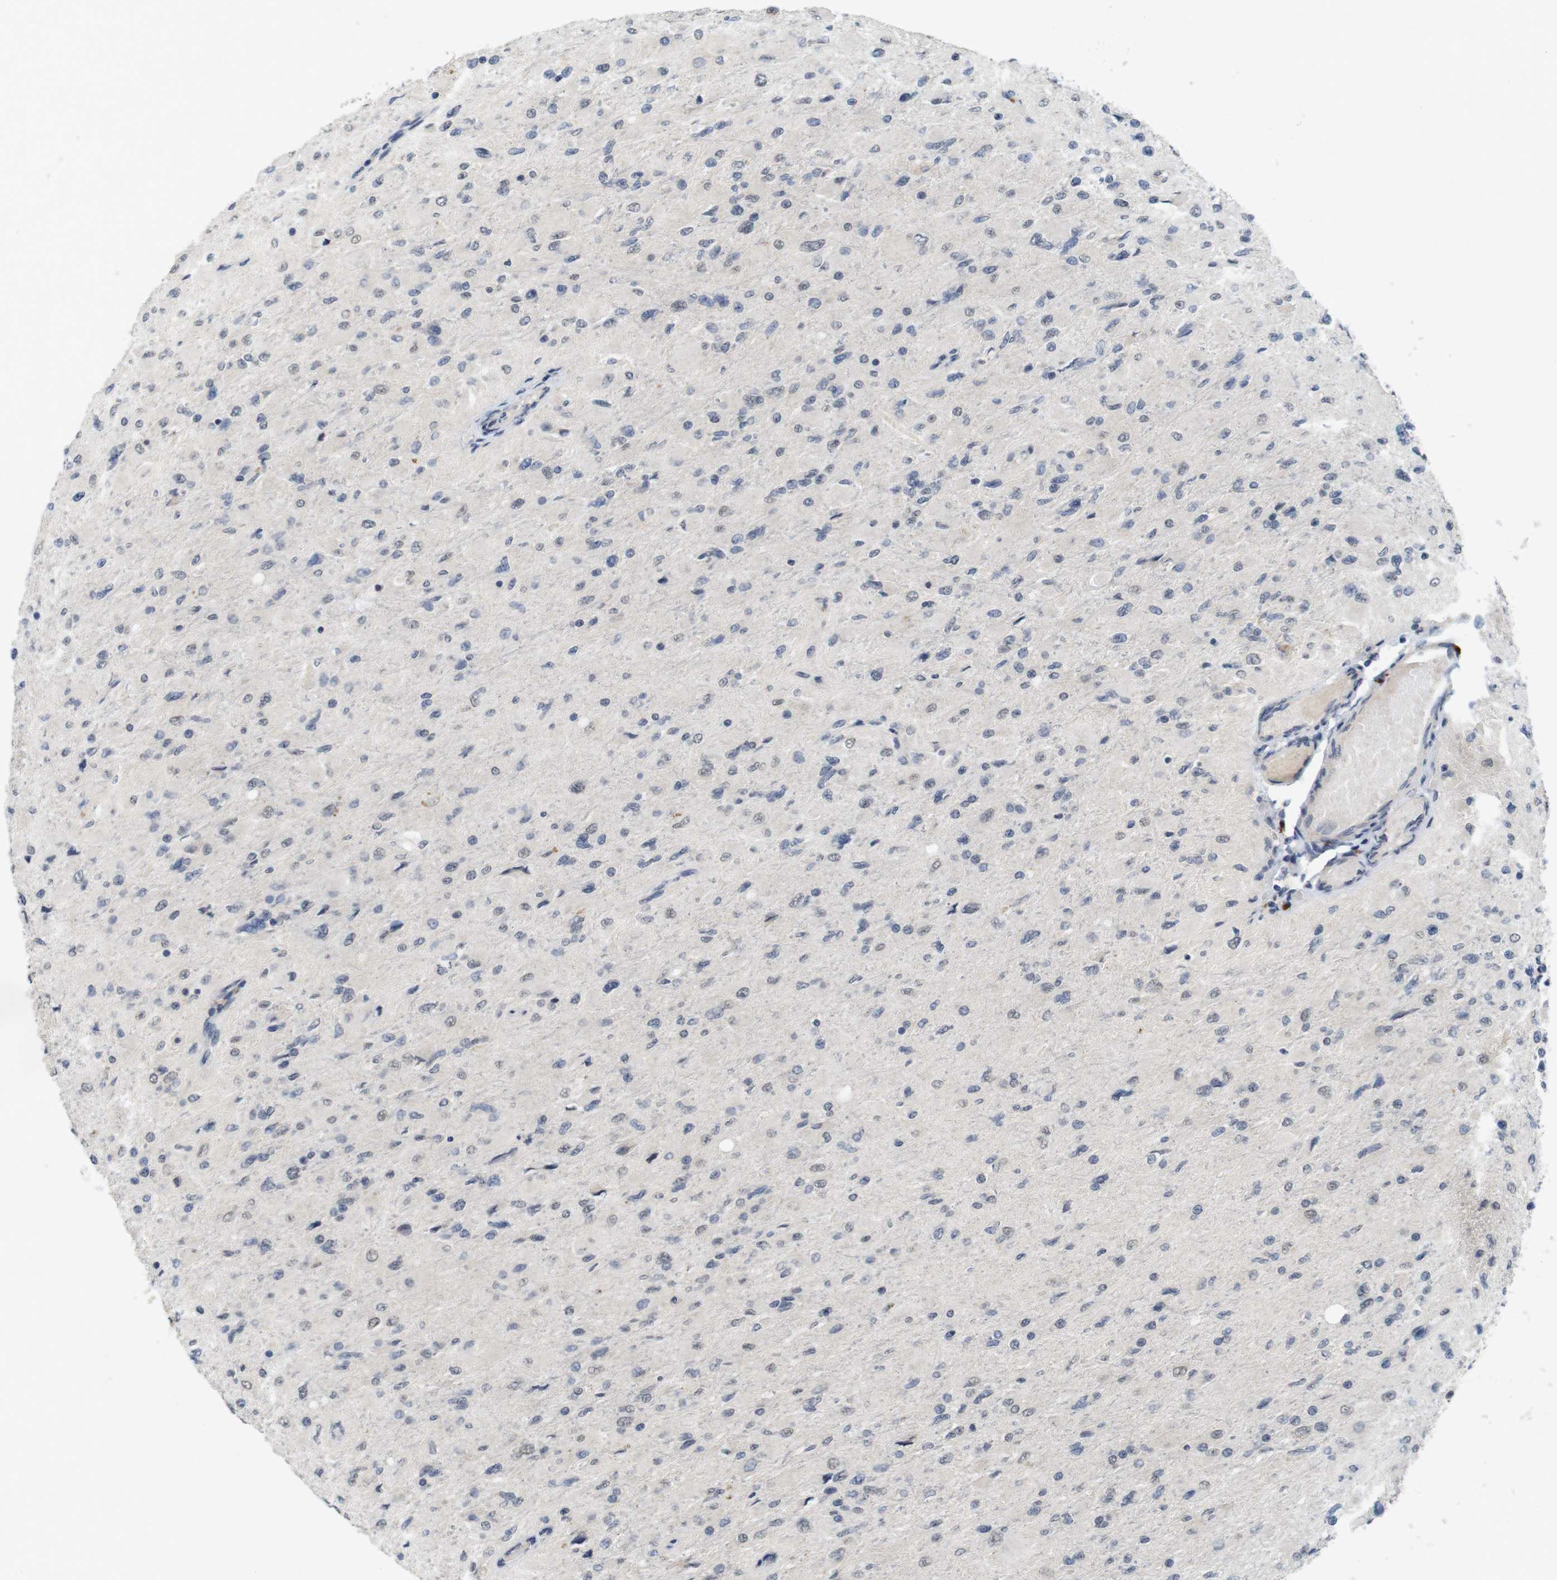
{"staining": {"intensity": "negative", "quantity": "none", "location": "none"}, "tissue": "glioma", "cell_type": "Tumor cells", "image_type": "cancer", "snomed": [{"axis": "morphology", "description": "Glioma, malignant, High grade"}, {"axis": "topography", "description": "Cerebral cortex"}], "caption": "Protein analysis of glioma exhibits no significant positivity in tumor cells.", "gene": "SKP2", "patient": {"sex": "female", "age": 36}}